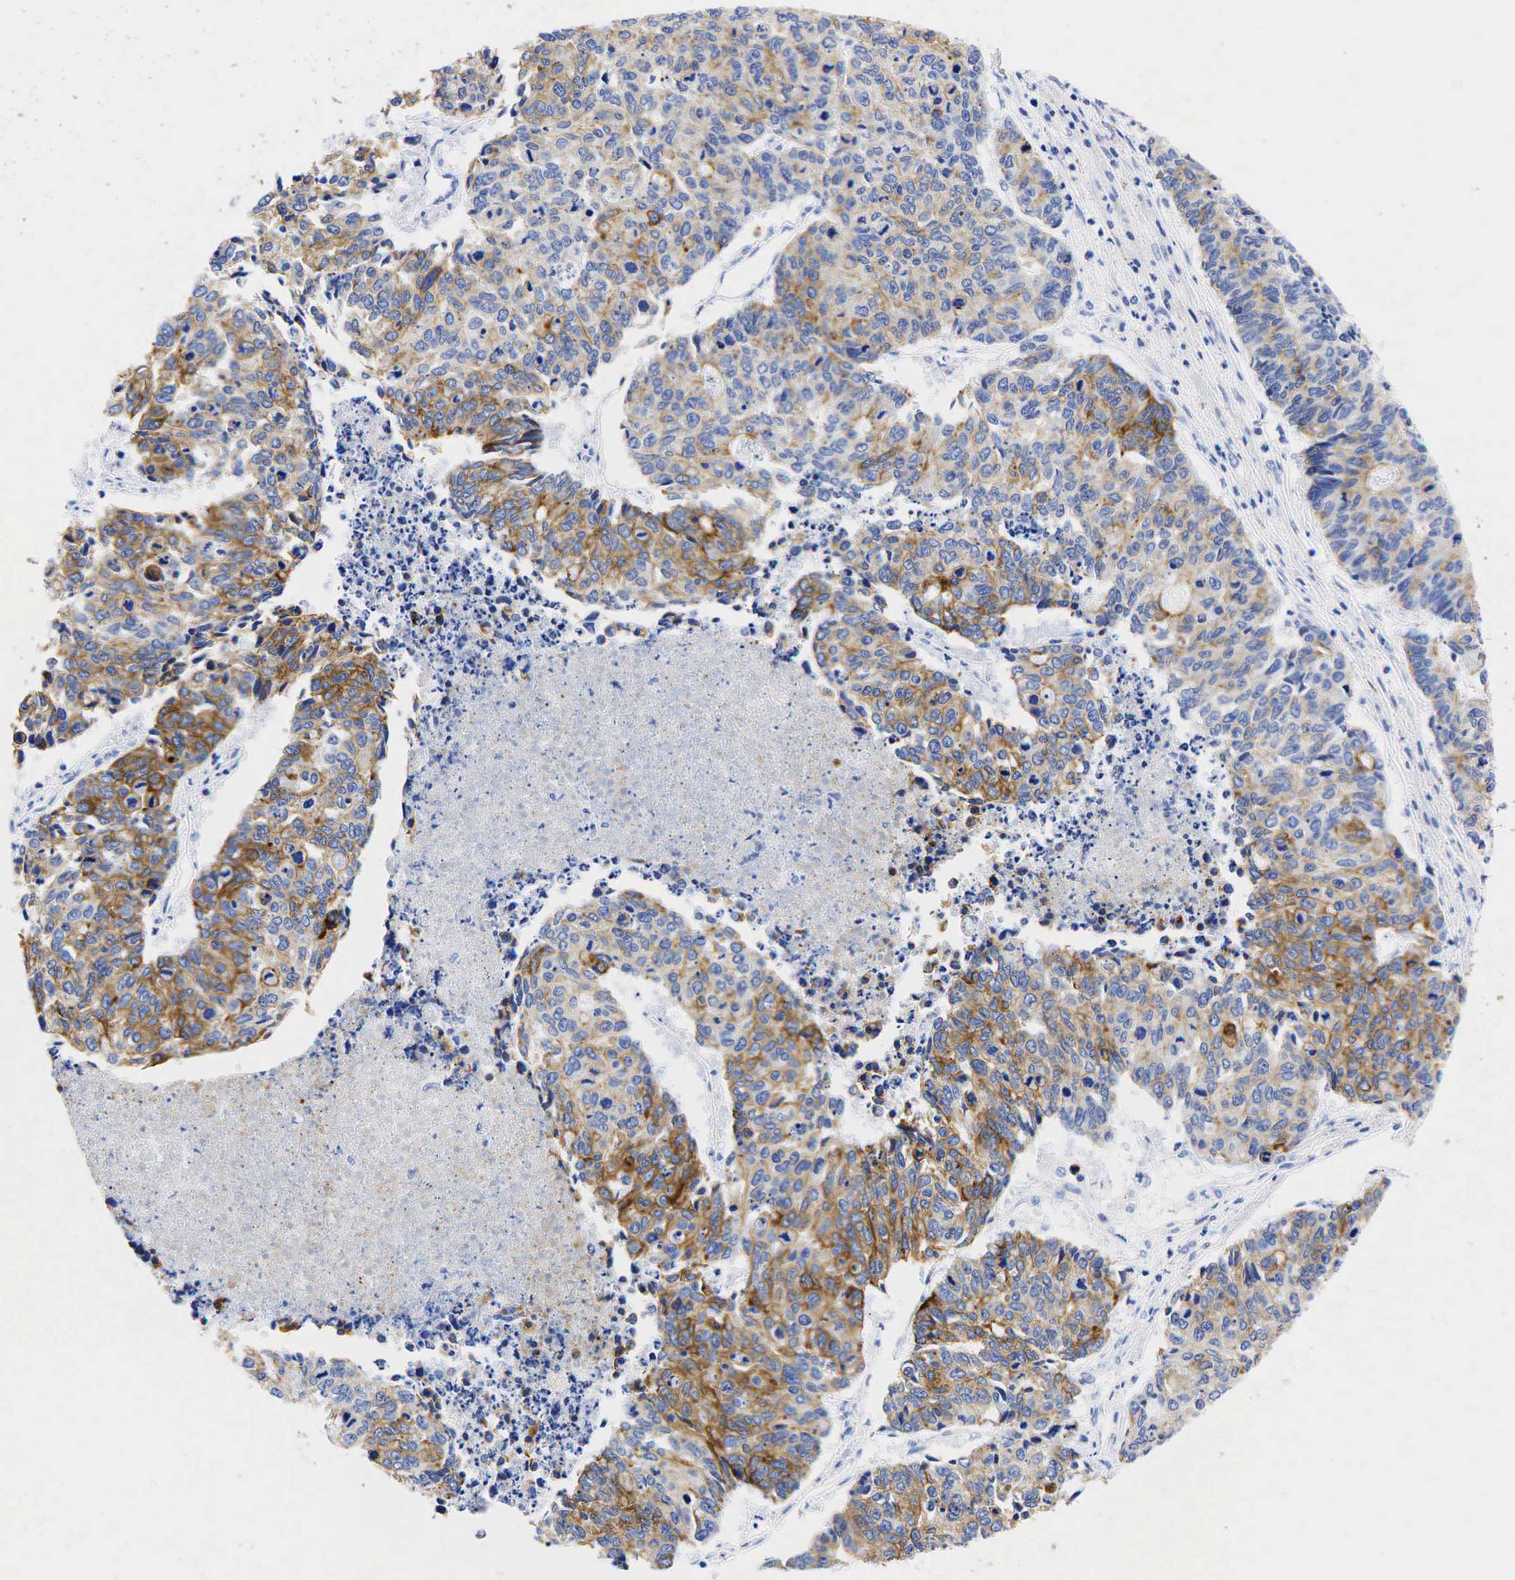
{"staining": {"intensity": "moderate", "quantity": "25%-75%", "location": "cytoplasmic/membranous"}, "tissue": "liver cancer", "cell_type": "Tumor cells", "image_type": "cancer", "snomed": [{"axis": "morphology", "description": "Carcinoma, metastatic, NOS"}, {"axis": "topography", "description": "Liver"}], "caption": "Immunohistochemistry (IHC) of liver cancer (metastatic carcinoma) demonstrates medium levels of moderate cytoplasmic/membranous staining in approximately 25%-75% of tumor cells.", "gene": "KRT19", "patient": {"sex": "male", "age": 49}}